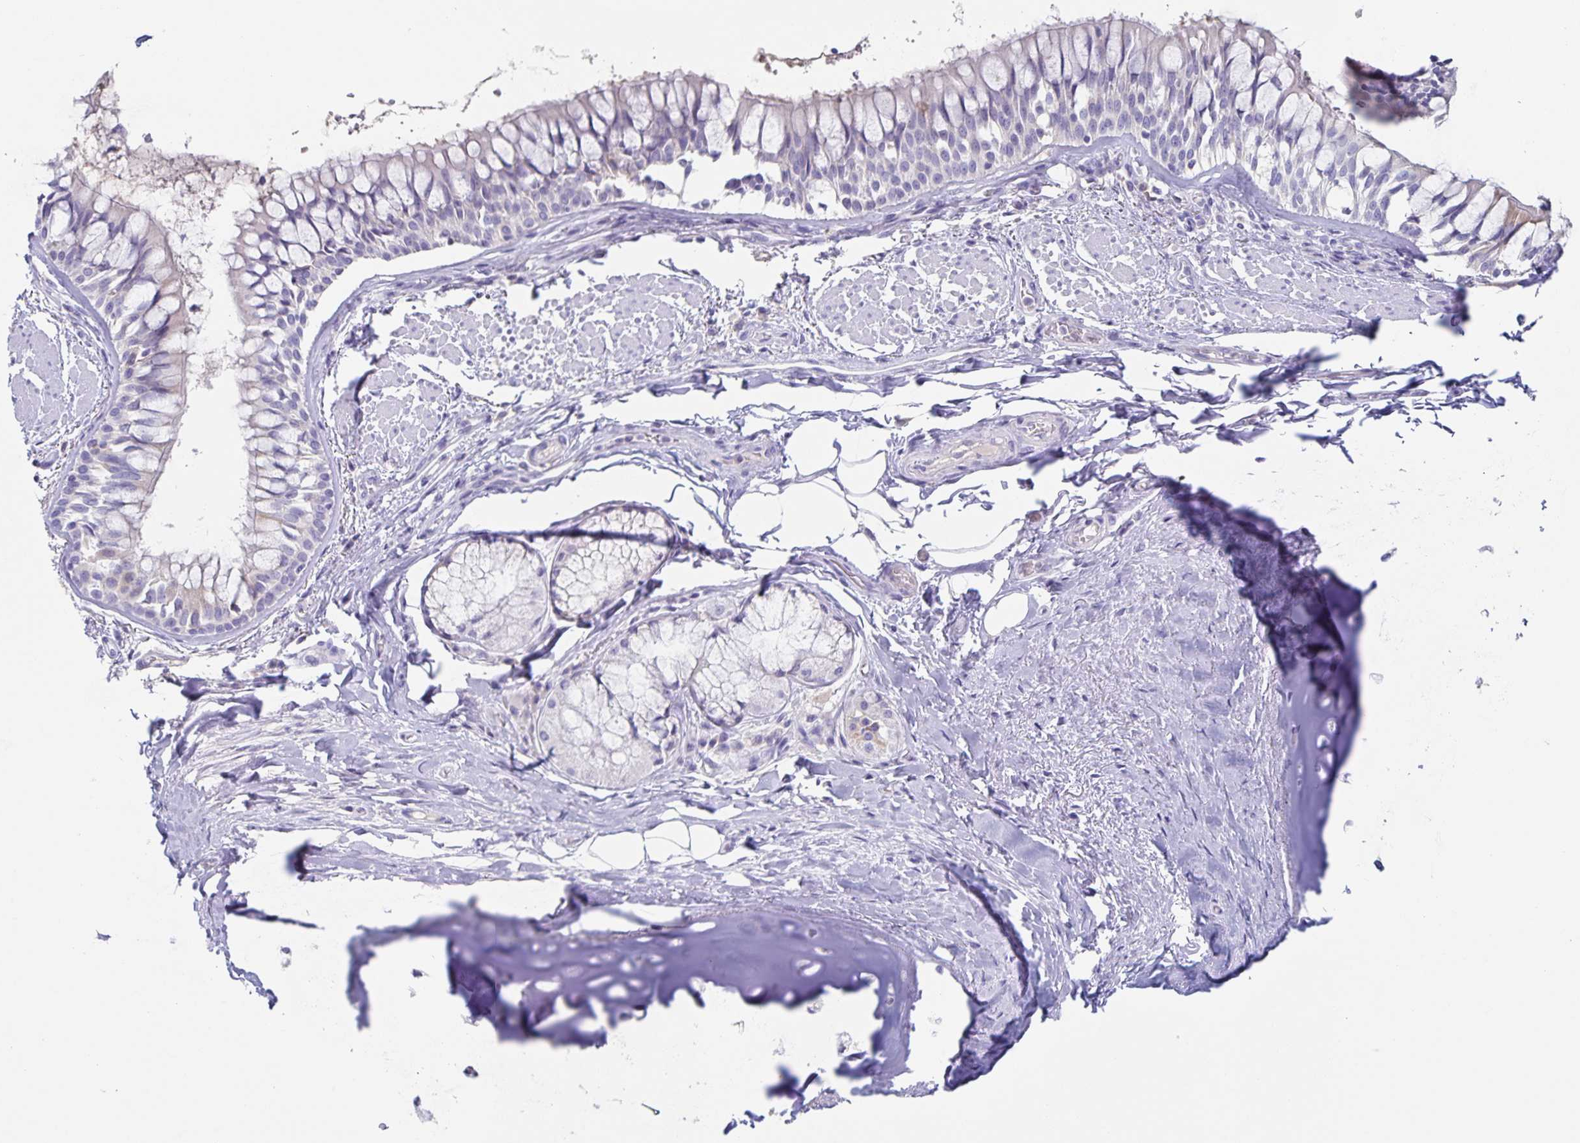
{"staining": {"intensity": "negative", "quantity": "none", "location": "none"}, "tissue": "adipose tissue", "cell_type": "Adipocytes", "image_type": "normal", "snomed": [{"axis": "morphology", "description": "Normal tissue, NOS"}, {"axis": "topography", "description": "Cartilage tissue"}, {"axis": "topography", "description": "Bronchus"}], "caption": "Immunohistochemistry (IHC) of normal human adipose tissue displays no staining in adipocytes.", "gene": "RPL36A", "patient": {"sex": "male", "age": 64}}